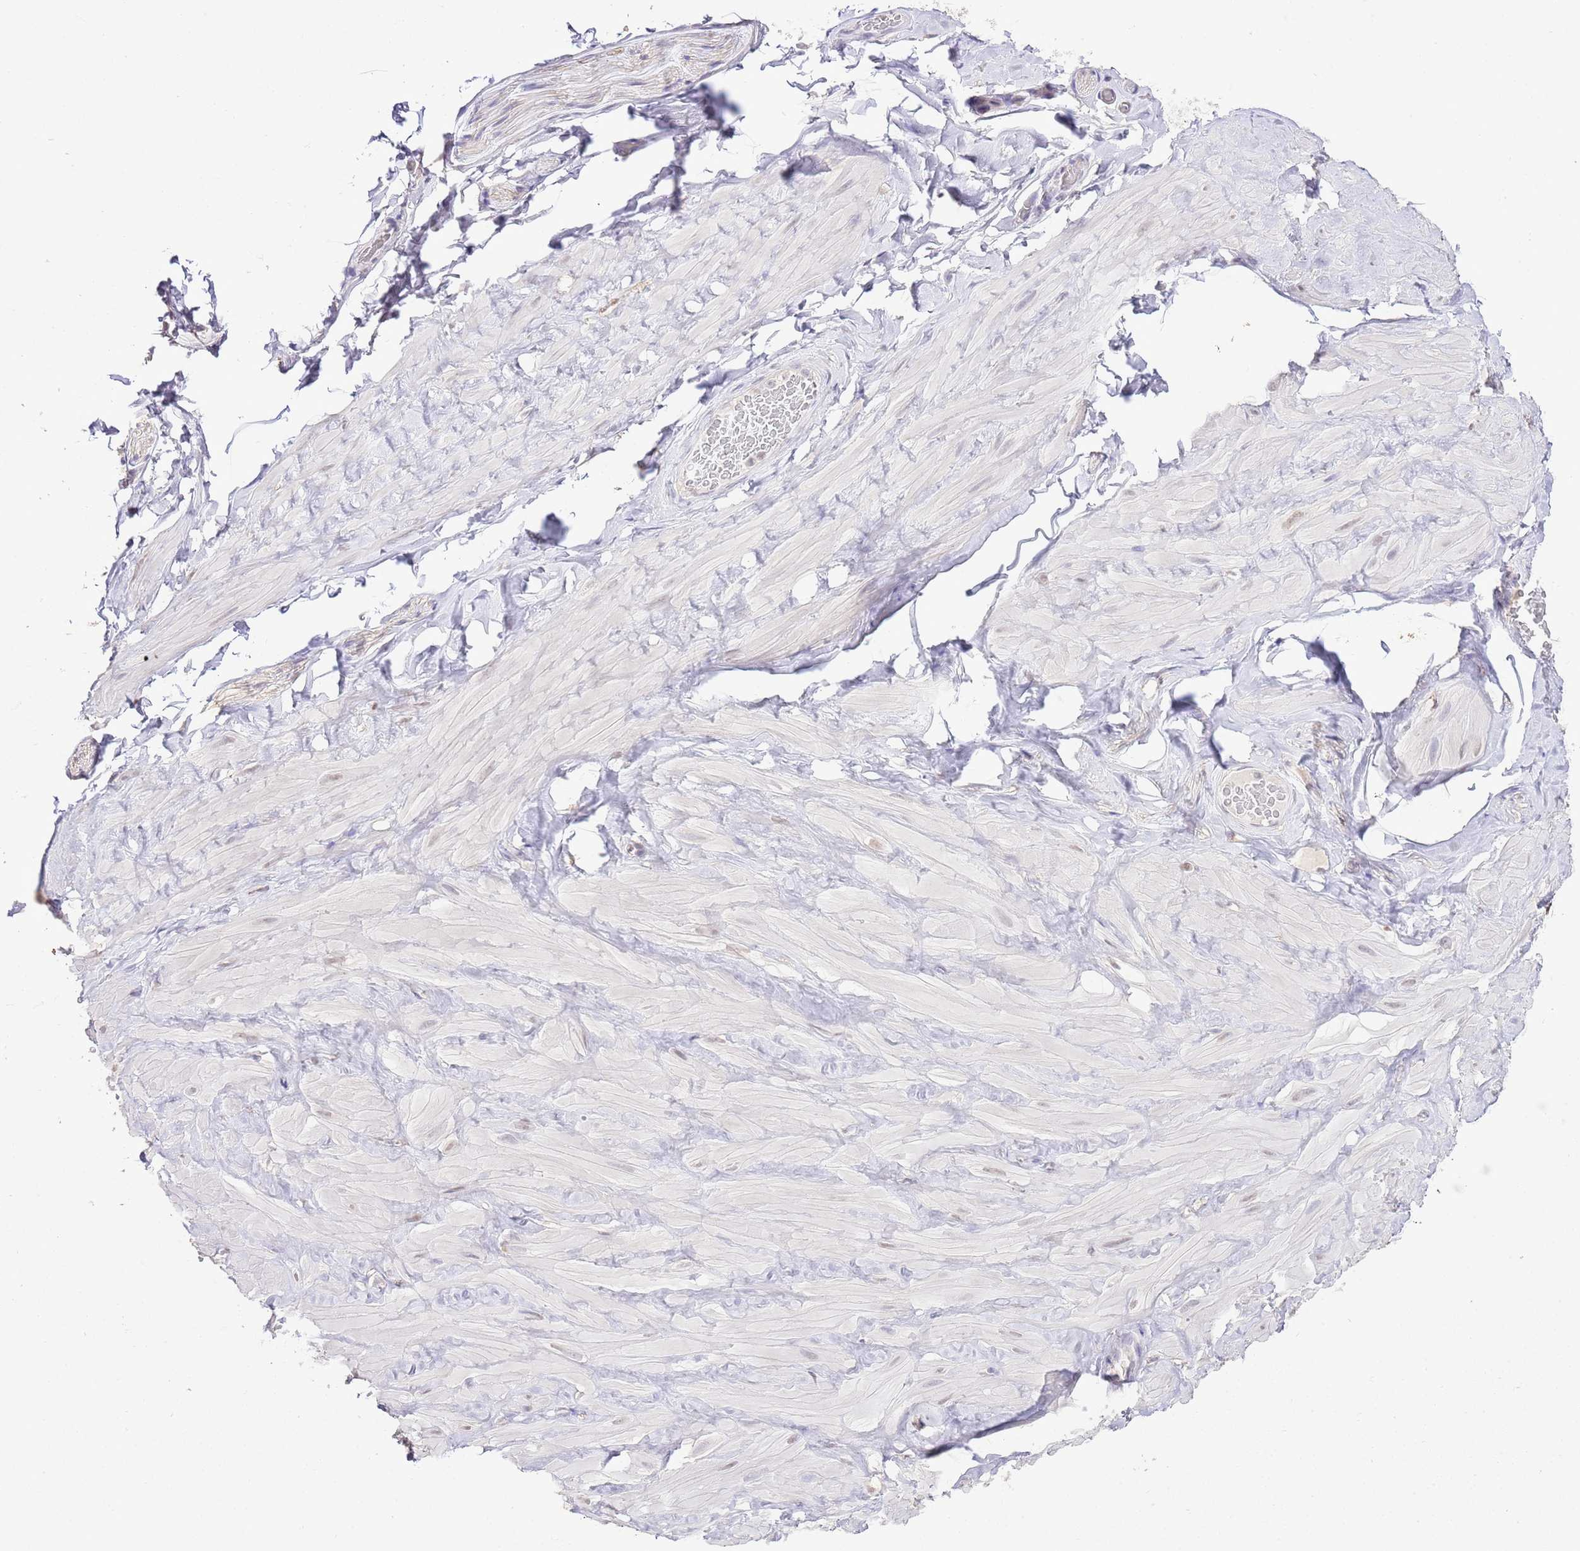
{"staining": {"intensity": "negative", "quantity": "none", "location": "none"}, "tissue": "soft tissue", "cell_type": "Chondrocytes", "image_type": "normal", "snomed": [{"axis": "morphology", "description": "Normal tissue, NOS"}, {"axis": "topography", "description": "Soft tissue"}, {"axis": "topography", "description": "Vascular tissue"}], "caption": "Immunohistochemical staining of normal soft tissue demonstrates no significant staining in chondrocytes.", "gene": "IZUMO4", "patient": {"sex": "male", "age": 41}}